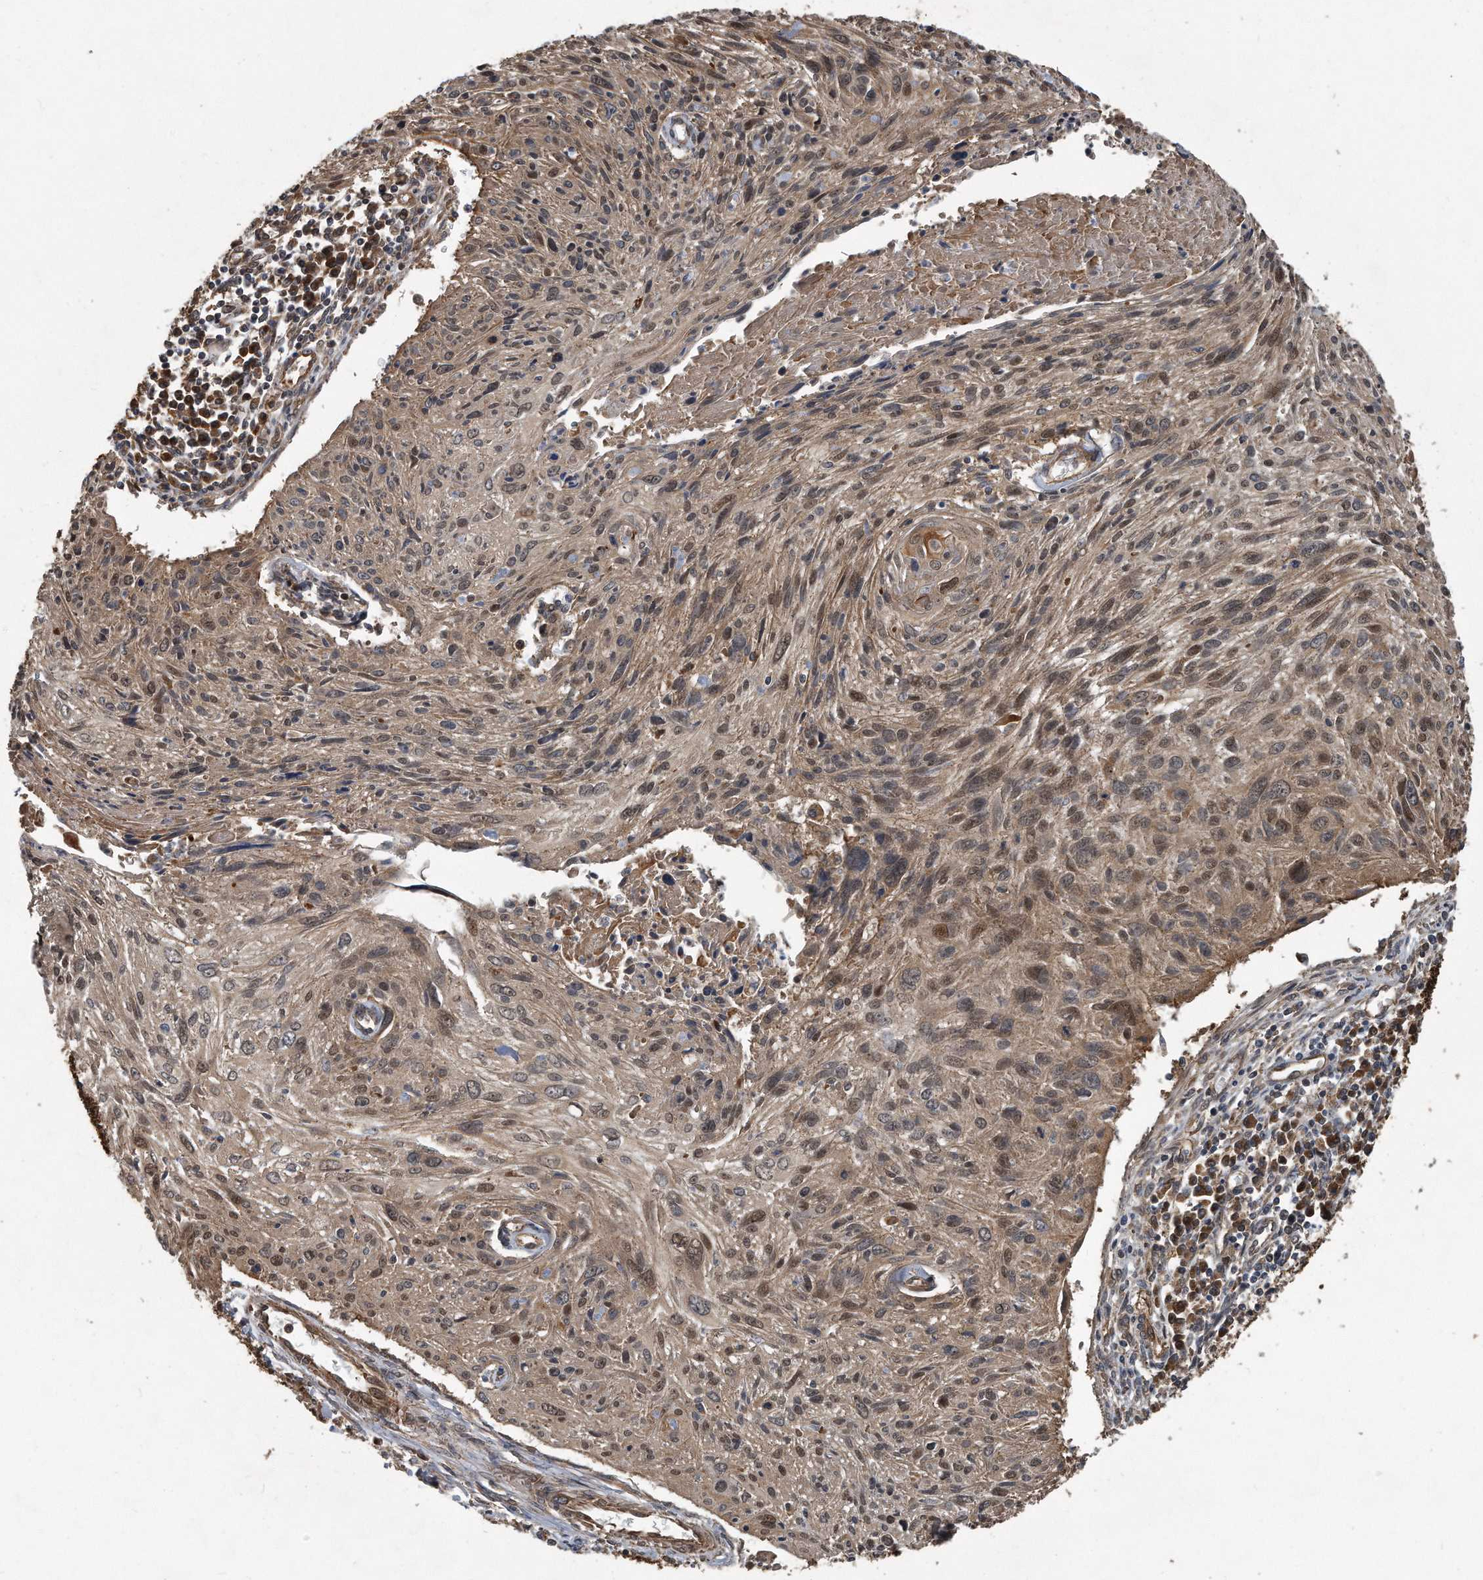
{"staining": {"intensity": "moderate", "quantity": ">75%", "location": "cytoplasmic/membranous,nuclear"}, "tissue": "cervical cancer", "cell_type": "Tumor cells", "image_type": "cancer", "snomed": [{"axis": "morphology", "description": "Squamous cell carcinoma, NOS"}, {"axis": "topography", "description": "Cervix"}], "caption": "A high-resolution histopathology image shows IHC staining of cervical cancer, which shows moderate cytoplasmic/membranous and nuclear expression in about >75% of tumor cells. (Brightfield microscopy of DAB IHC at high magnification).", "gene": "FAM136A", "patient": {"sex": "female", "age": 51}}